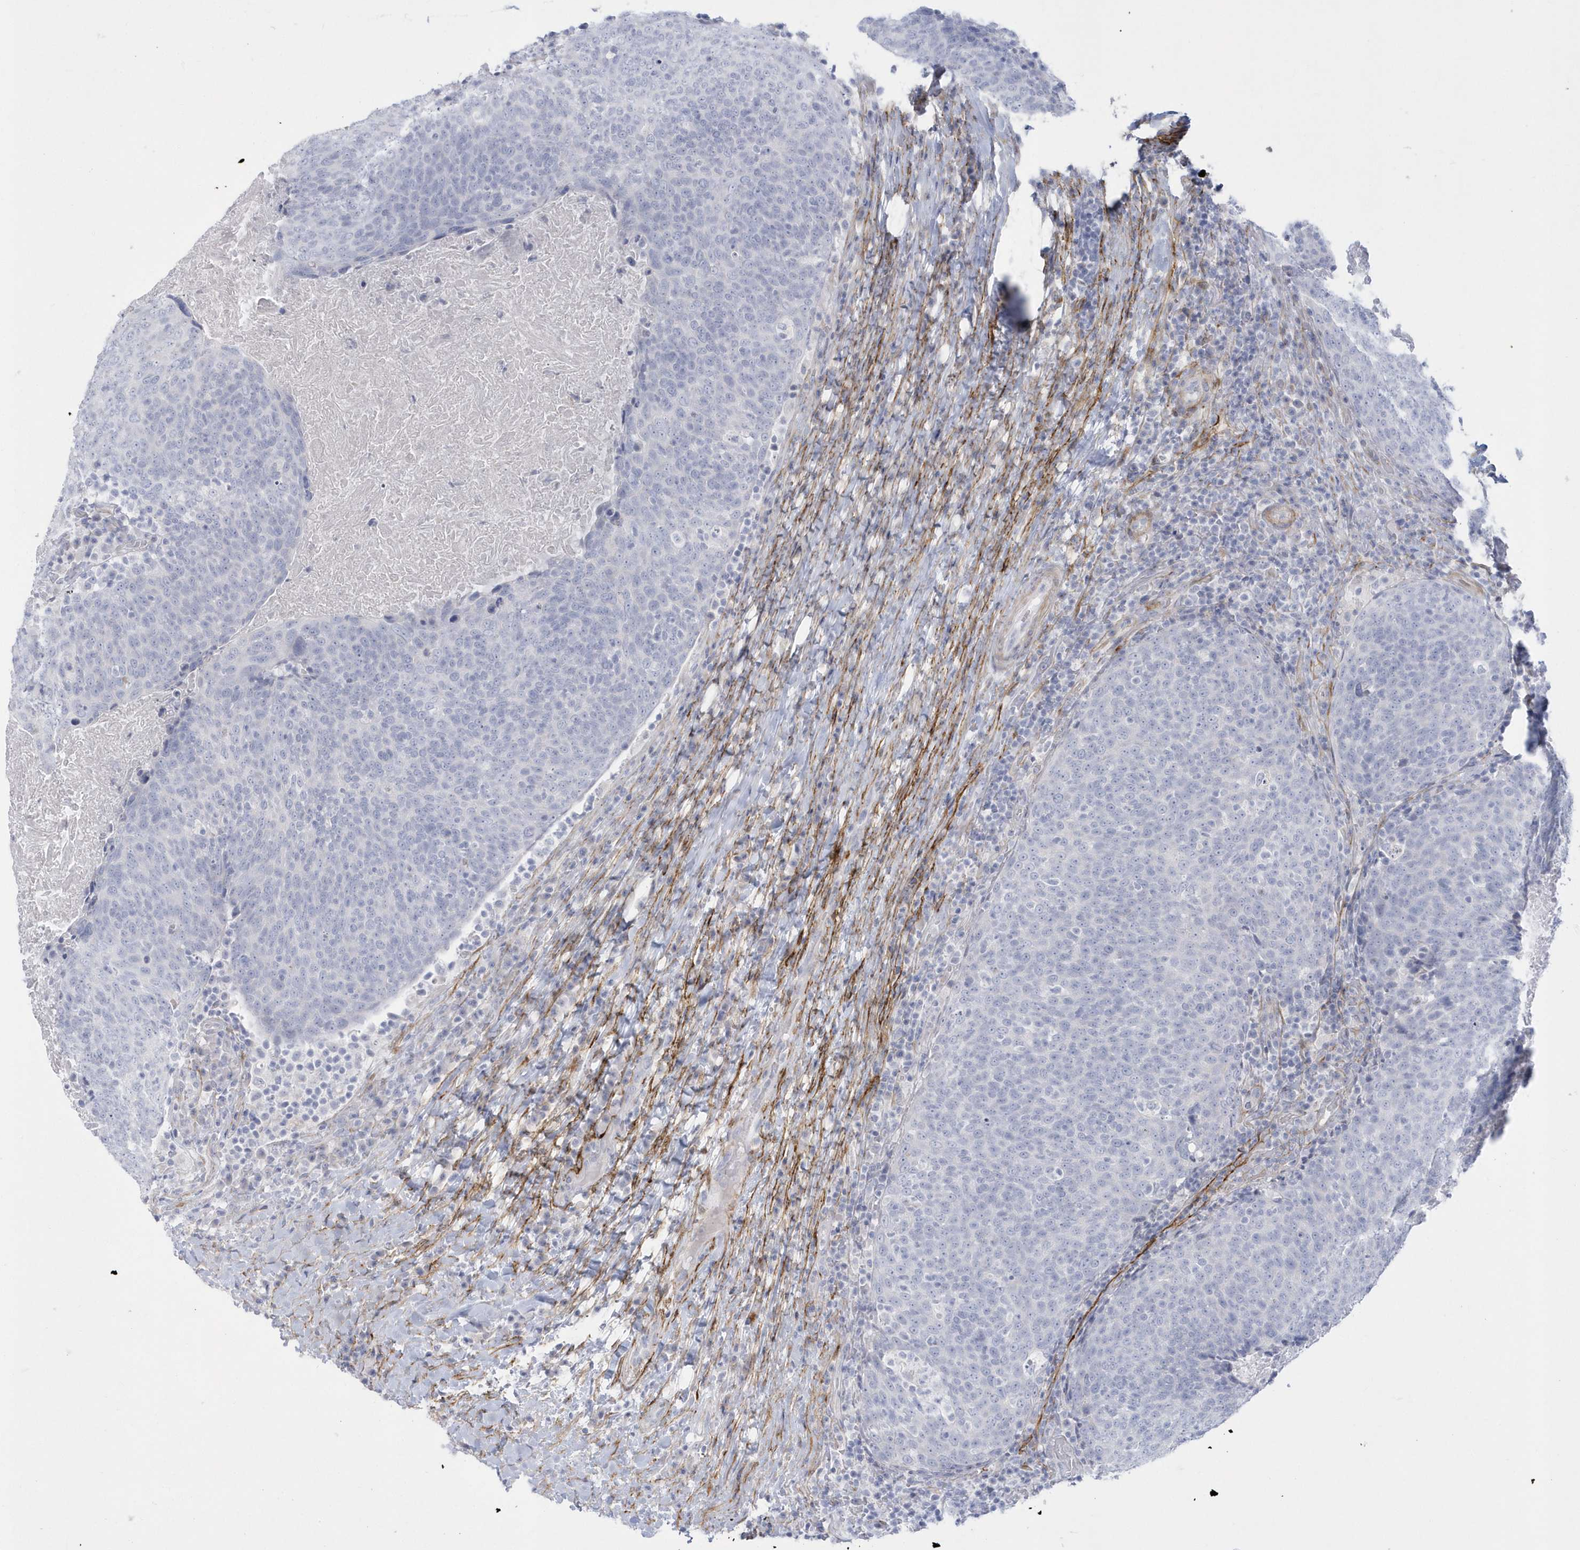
{"staining": {"intensity": "negative", "quantity": "none", "location": "none"}, "tissue": "head and neck cancer", "cell_type": "Tumor cells", "image_type": "cancer", "snomed": [{"axis": "morphology", "description": "Squamous cell carcinoma, NOS"}, {"axis": "morphology", "description": "Squamous cell carcinoma, metastatic, NOS"}, {"axis": "topography", "description": "Lymph node"}, {"axis": "topography", "description": "Head-Neck"}], "caption": "The image reveals no staining of tumor cells in head and neck cancer (squamous cell carcinoma).", "gene": "WDR27", "patient": {"sex": "male", "age": 62}}